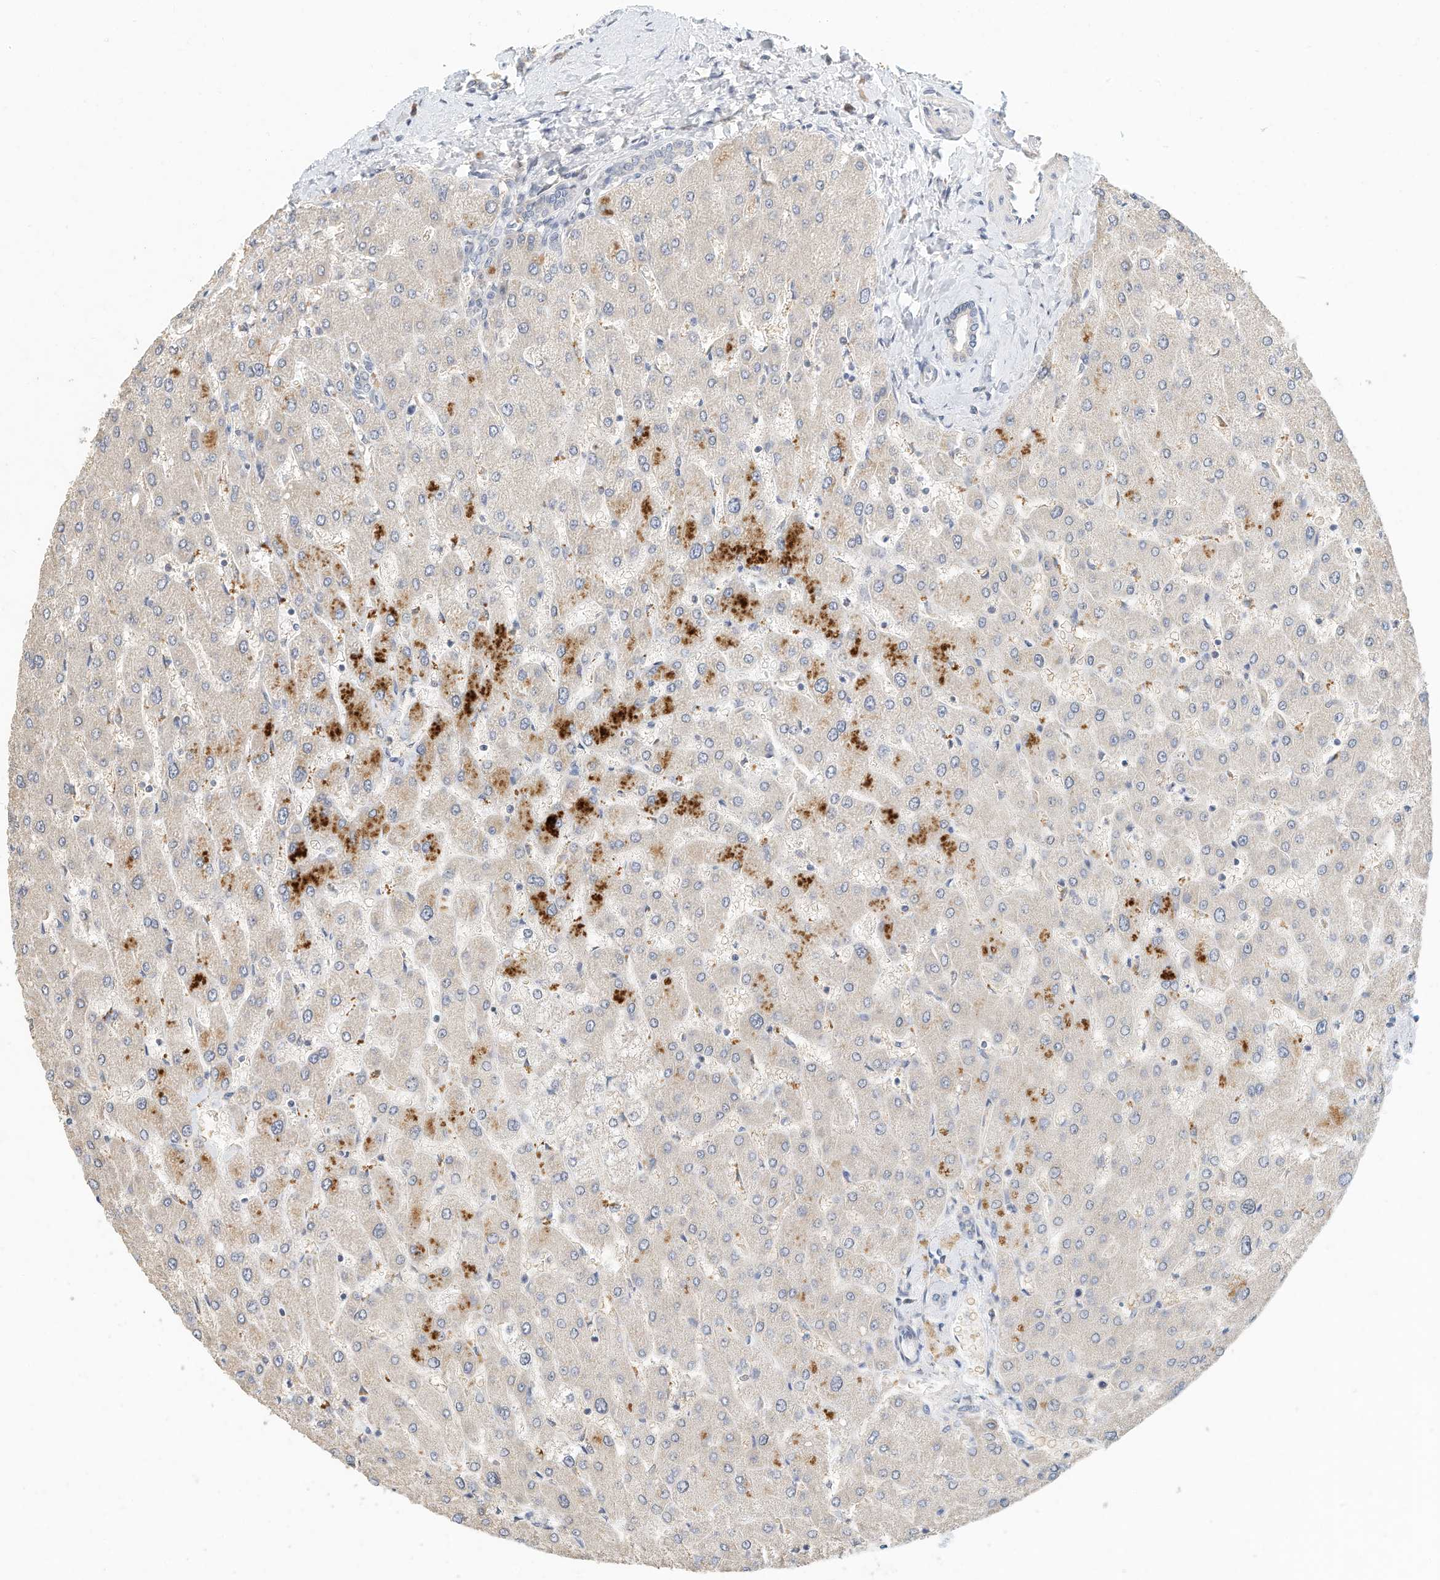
{"staining": {"intensity": "negative", "quantity": "none", "location": "none"}, "tissue": "liver", "cell_type": "Cholangiocytes", "image_type": "normal", "snomed": [{"axis": "morphology", "description": "Normal tissue, NOS"}, {"axis": "topography", "description": "Liver"}], "caption": "Immunohistochemistry (IHC) image of unremarkable liver stained for a protein (brown), which displays no staining in cholangiocytes.", "gene": "MICAL1", "patient": {"sex": "male", "age": 55}}